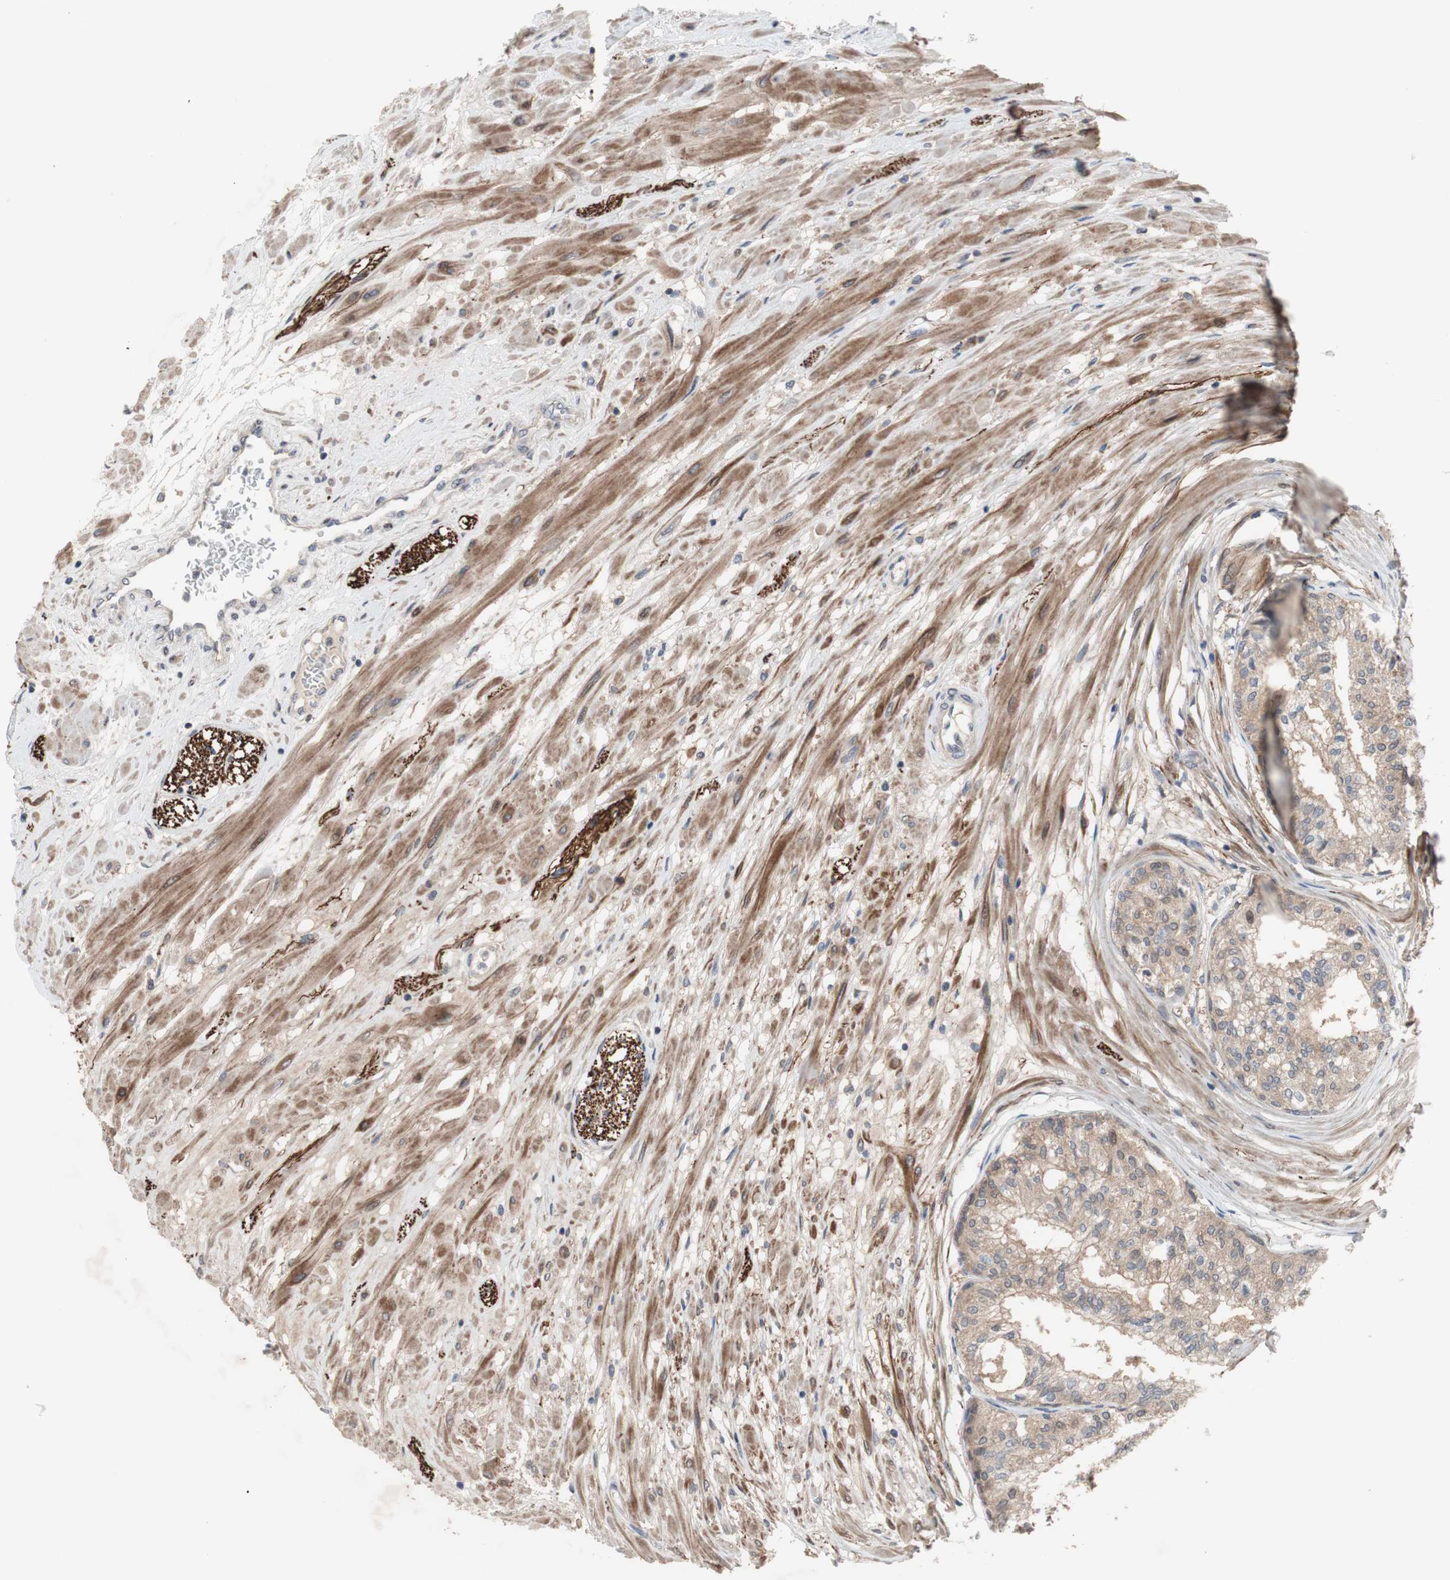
{"staining": {"intensity": "weak", "quantity": ">75%", "location": "cytoplasmic/membranous"}, "tissue": "prostate", "cell_type": "Glandular cells", "image_type": "normal", "snomed": [{"axis": "morphology", "description": "Normal tissue, NOS"}, {"axis": "topography", "description": "Prostate"}, {"axis": "topography", "description": "Seminal veicle"}], "caption": "A micrograph of prostate stained for a protein exhibits weak cytoplasmic/membranous brown staining in glandular cells. (brown staining indicates protein expression, while blue staining denotes nuclei).", "gene": "OAZ1", "patient": {"sex": "male", "age": 60}}